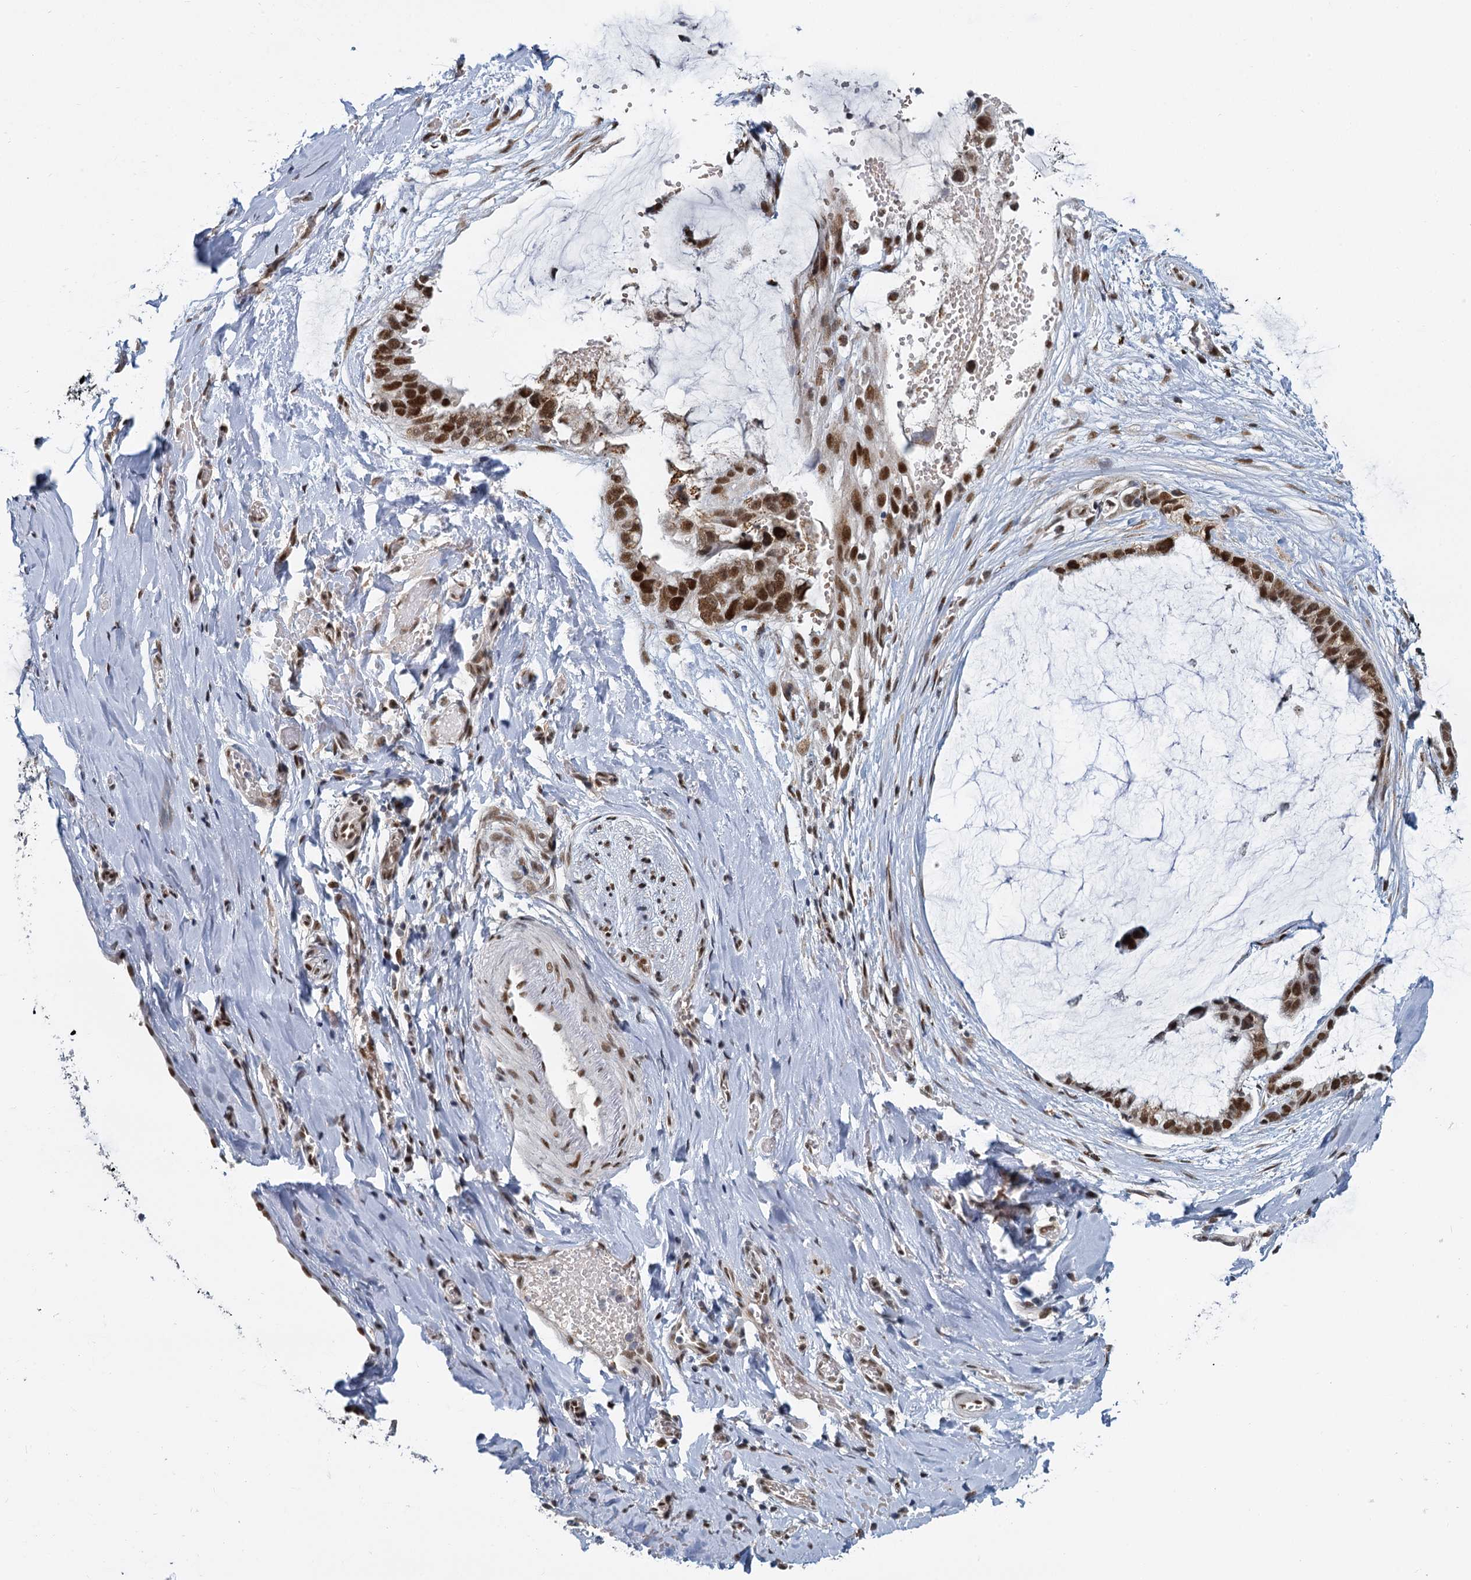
{"staining": {"intensity": "strong", "quantity": ">75%", "location": "nuclear"}, "tissue": "ovarian cancer", "cell_type": "Tumor cells", "image_type": "cancer", "snomed": [{"axis": "morphology", "description": "Cystadenocarcinoma, mucinous, NOS"}, {"axis": "topography", "description": "Ovary"}], "caption": "IHC (DAB) staining of mucinous cystadenocarcinoma (ovarian) reveals strong nuclear protein staining in approximately >75% of tumor cells.", "gene": "RPRD1A", "patient": {"sex": "female", "age": 39}}